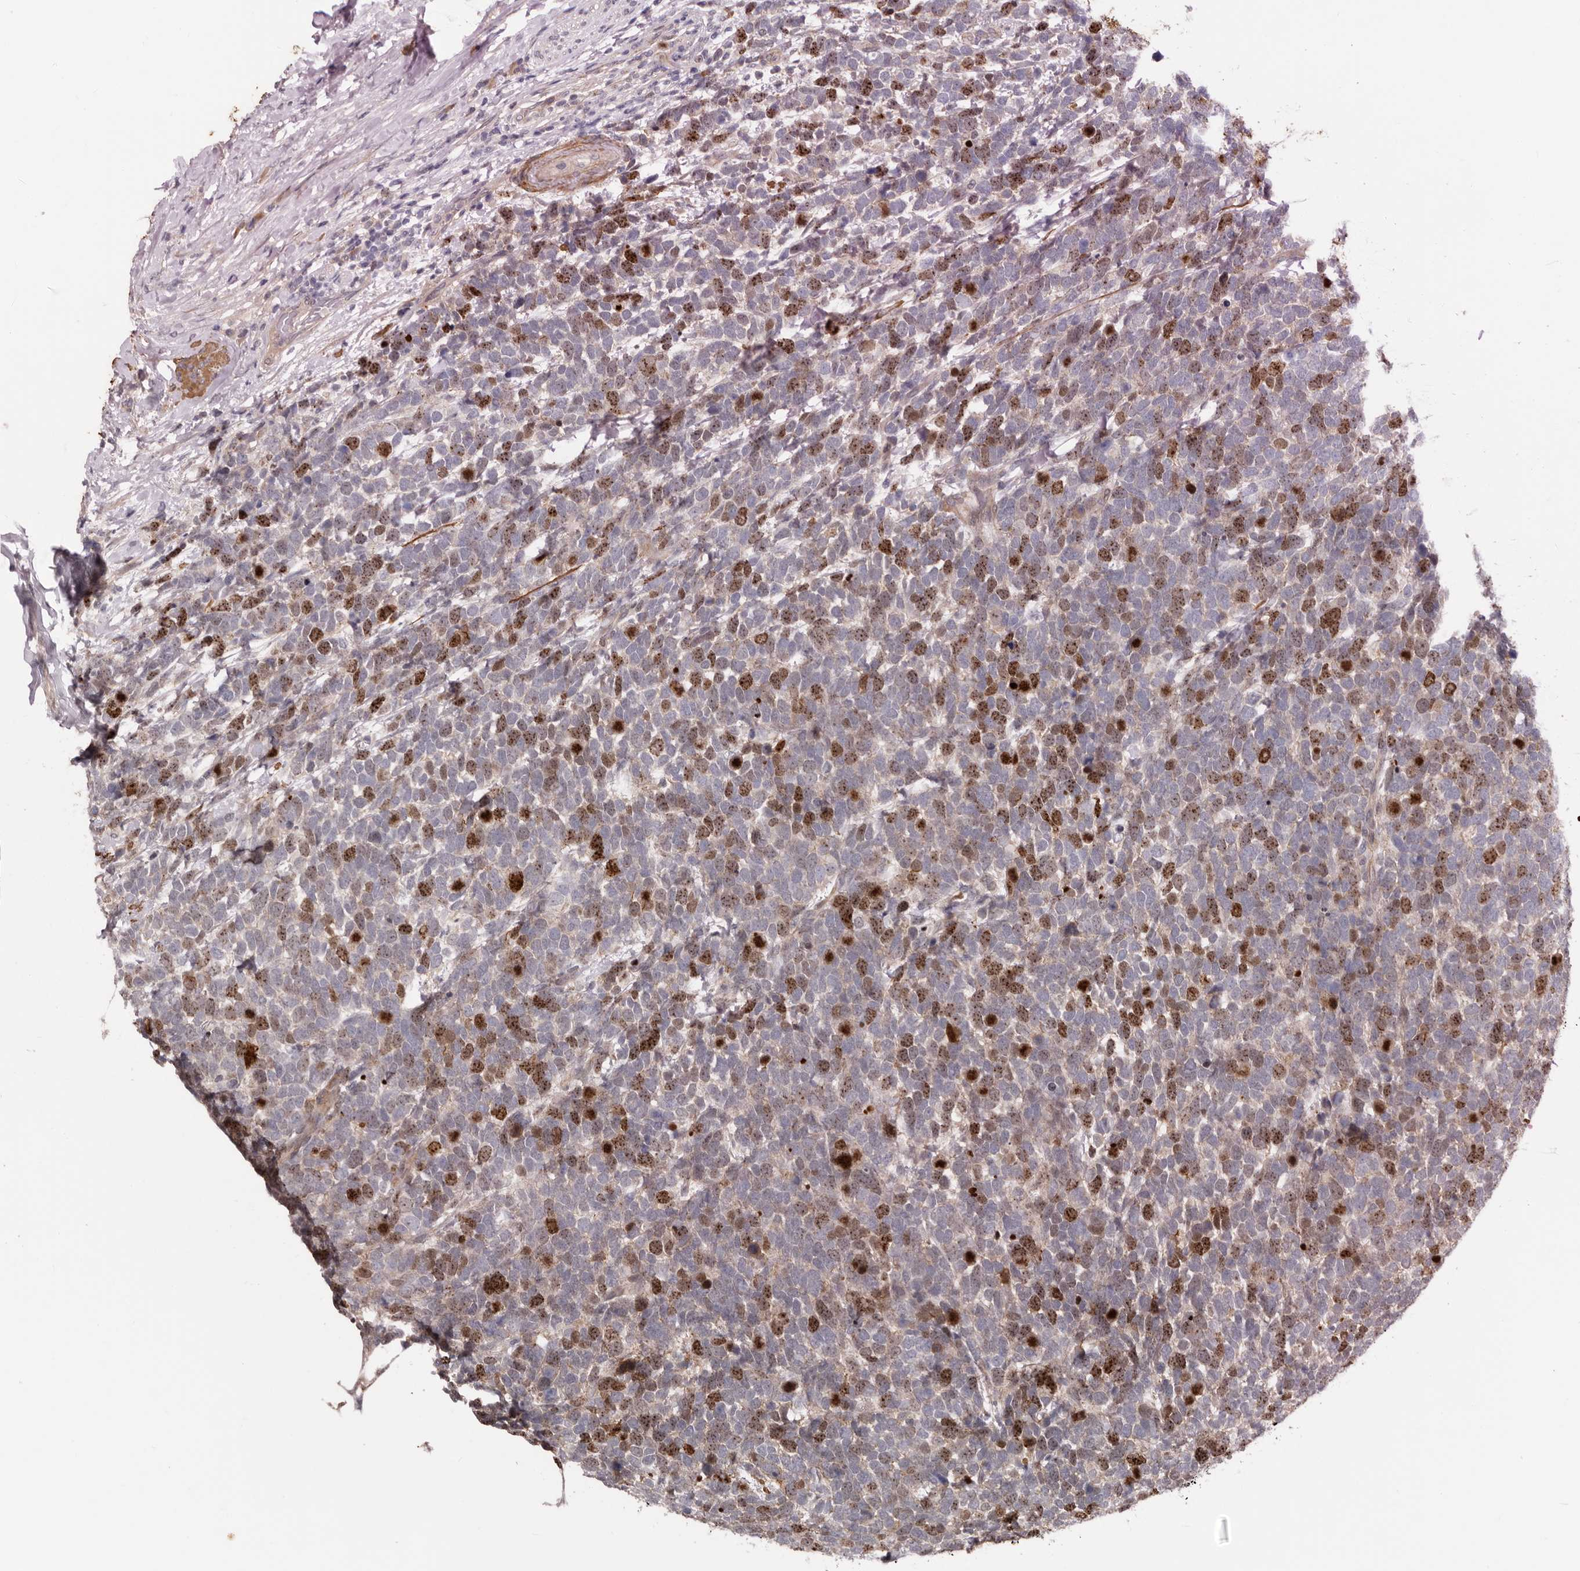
{"staining": {"intensity": "strong", "quantity": "25%-75%", "location": "nuclear"}, "tissue": "urothelial cancer", "cell_type": "Tumor cells", "image_type": "cancer", "snomed": [{"axis": "morphology", "description": "Urothelial carcinoma, High grade"}, {"axis": "topography", "description": "Urinary bladder"}], "caption": "The histopathology image demonstrates a brown stain indicating the presence of a protein in the nuclear of tumor cells in urothelial carcinoma (high-grade).", "gene": "CDCA8", "patient": {"sex": "female", "age": 82}}